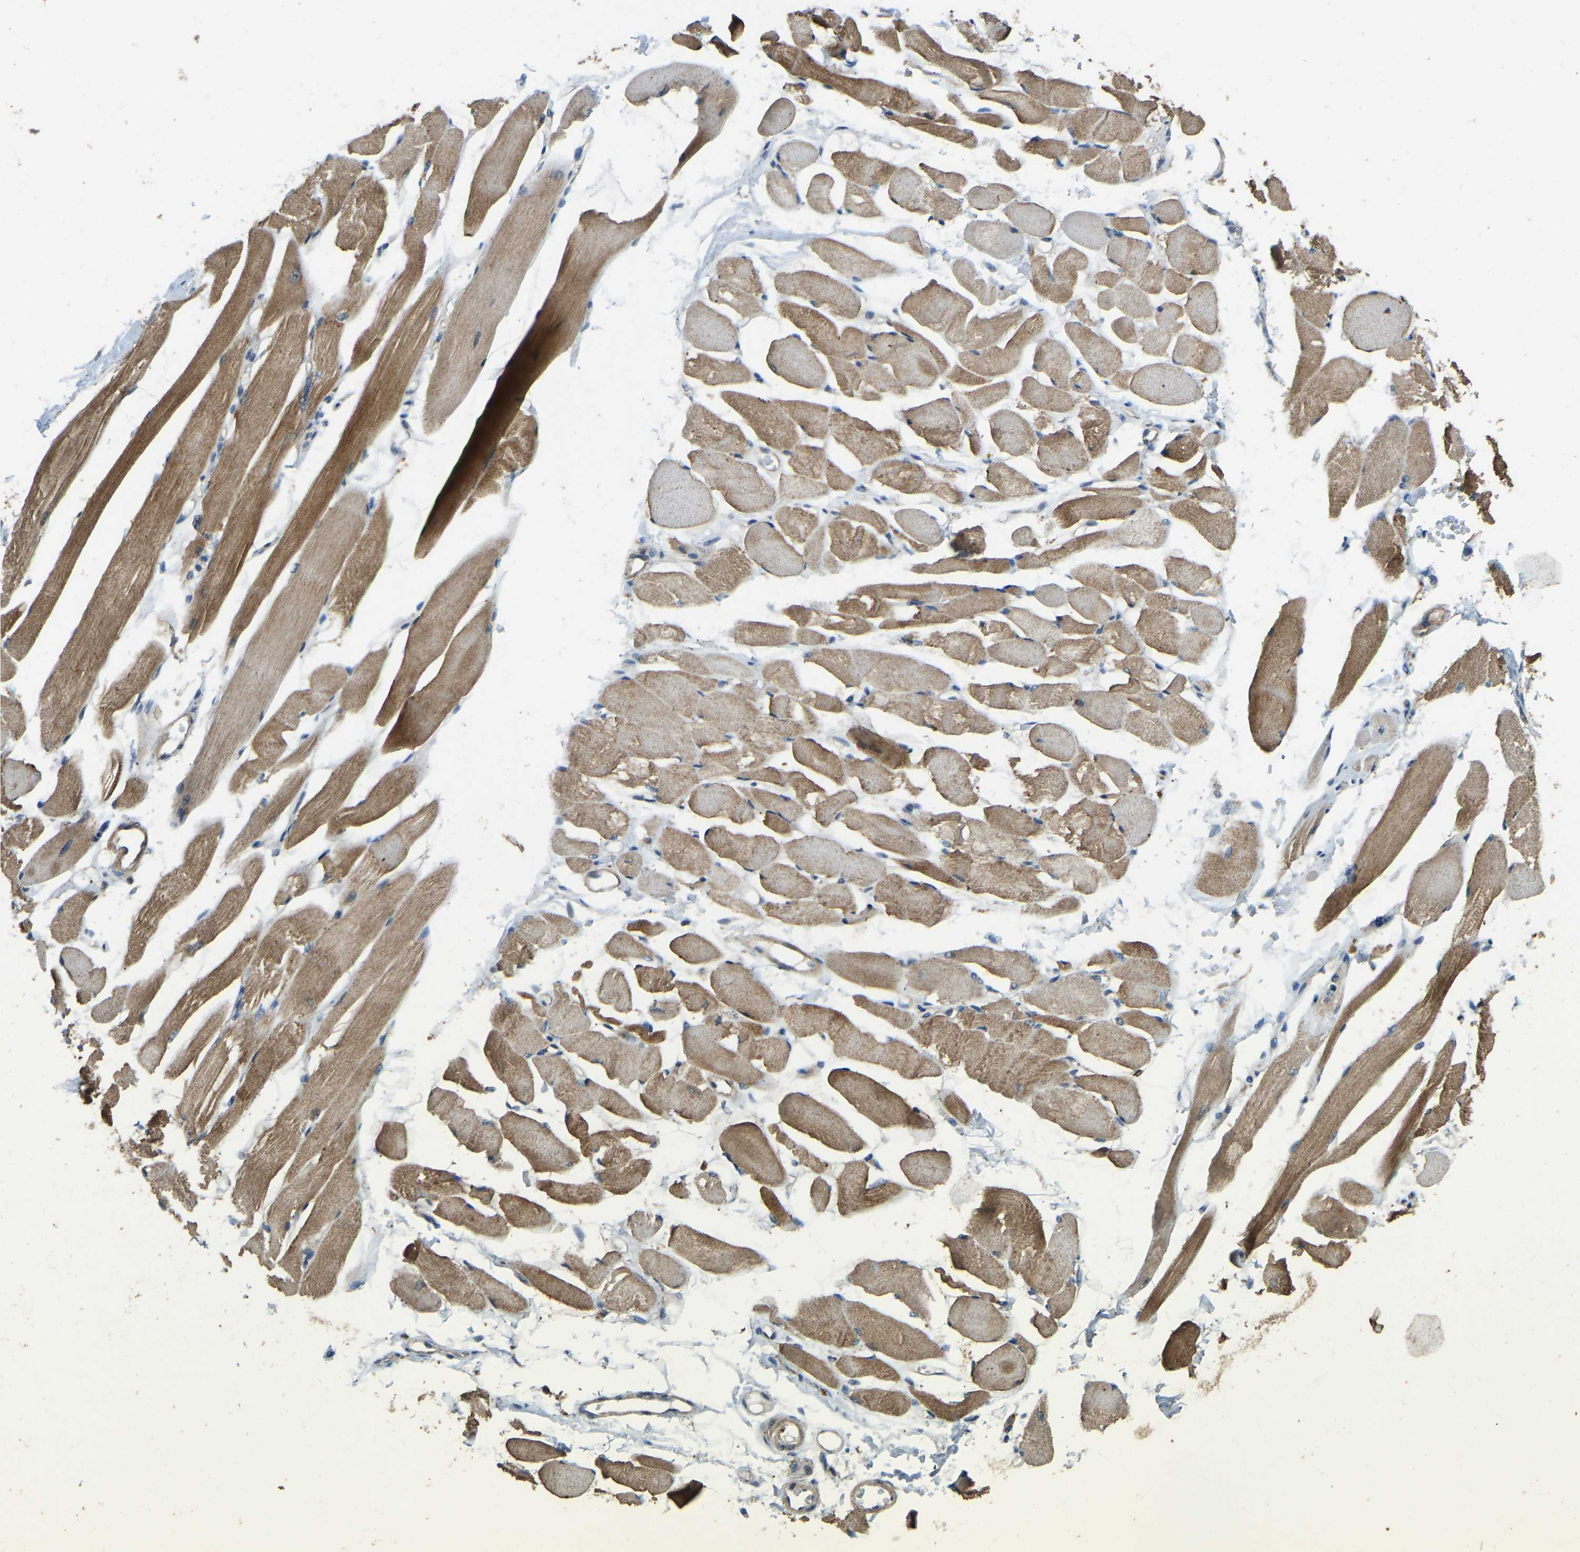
{"staining": {"intensity": "strong", "quantity": "25%-75%", "location": "cytoplasmic/membranous"}, "tissue": "skeletal muscle", "cell_type": "Myocytes", "image_type": "normal", "snomed": [{"axis": "morphology", "description": "Normal tissue, NOS"}, {"axis": "topography", "description": "Skeletal muscle"}, {"axis": "topography", "description": "Peripheral nerve tissue"}], "caption": "Immunohistochemistry (IHC) (DAB) staining of unremarkable human skeletal muscle displays strong cytoplasmic/membranous protein staining in about 25%-75% of myocytes.", "gene": "ATP8B1", "patient": {"sex": "female", "age": 84}}